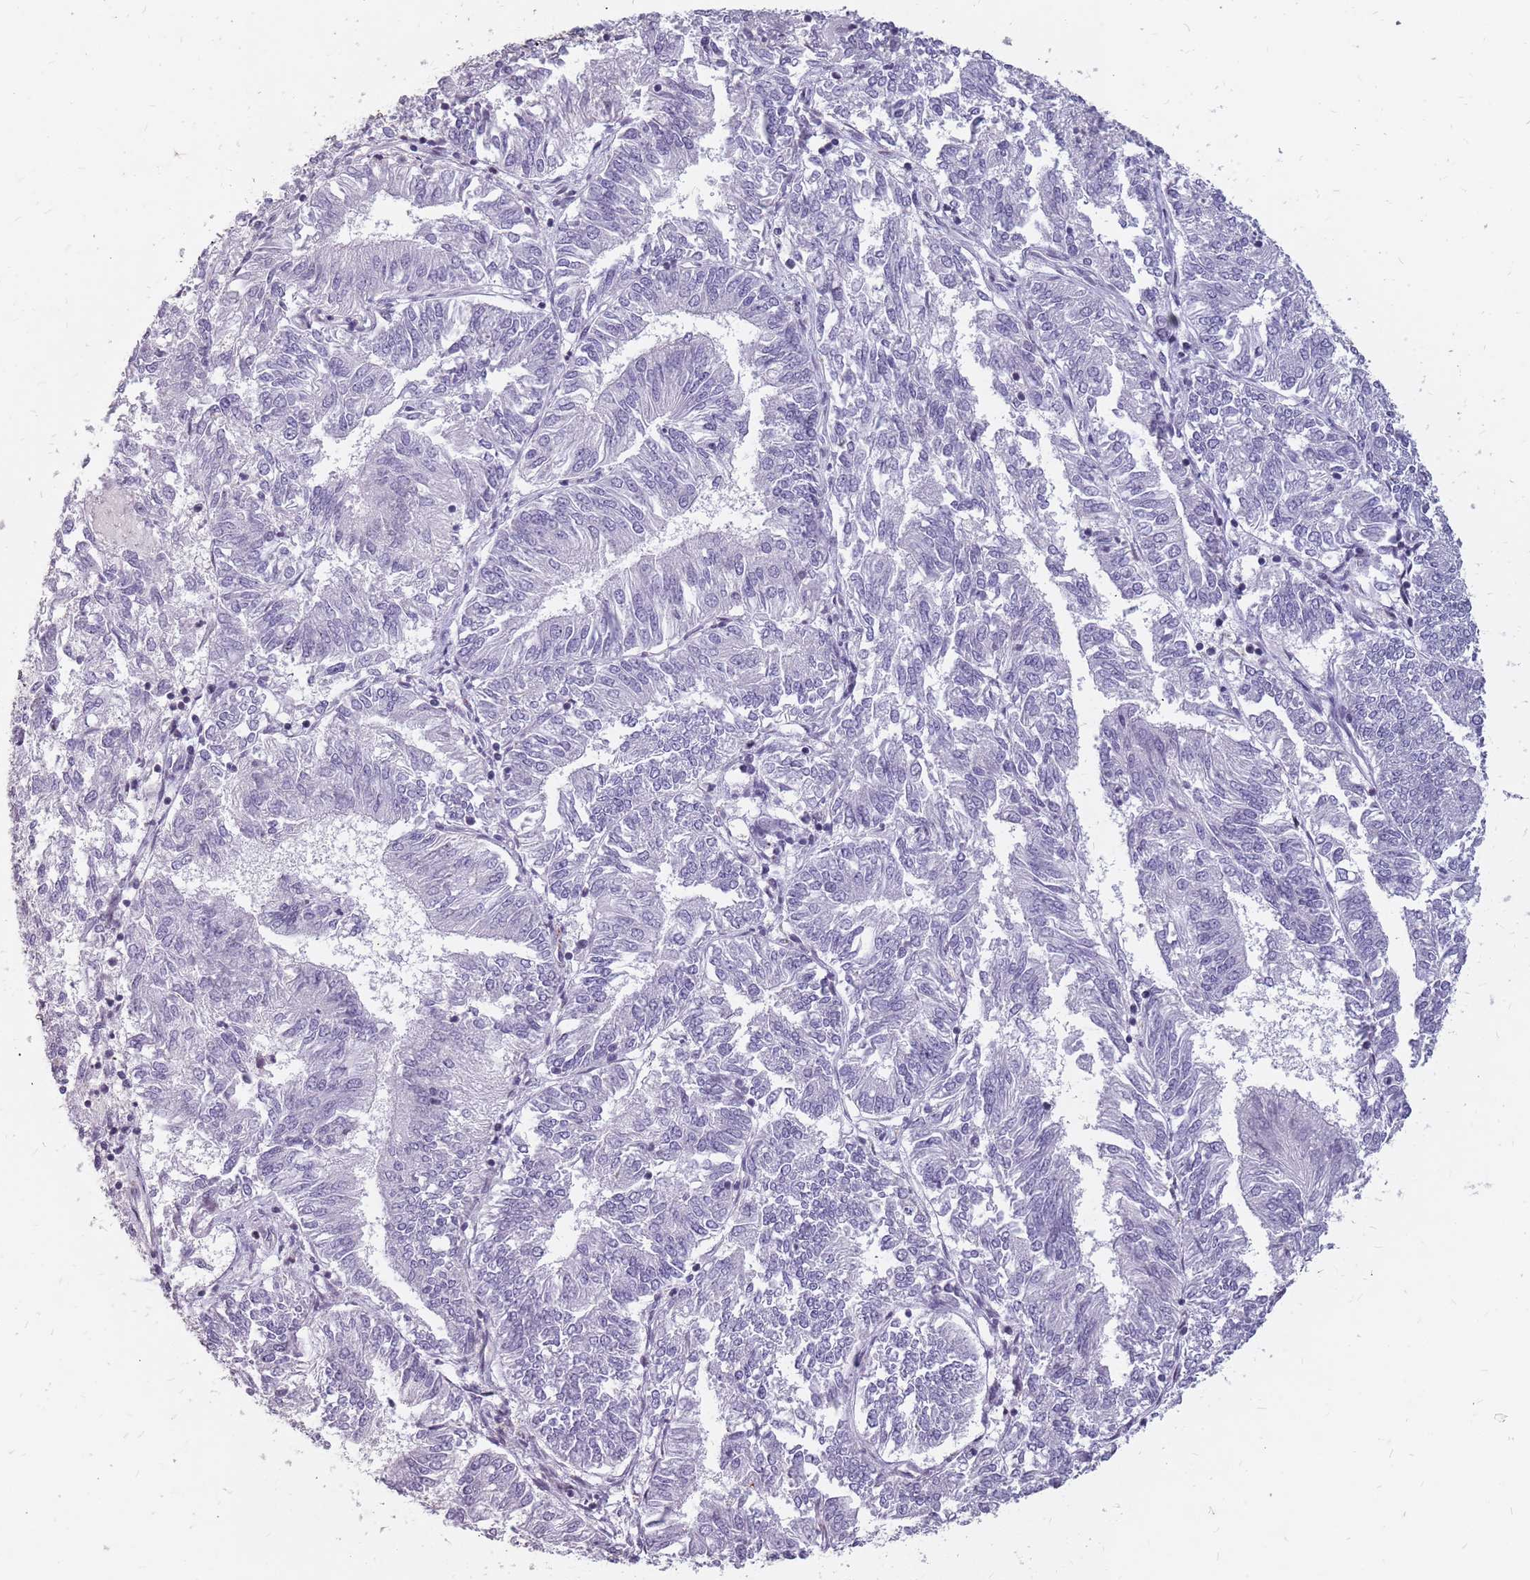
{"staining": {"intensity": "negative", "quantity": "none", "location": "none"}, "tissue": "endometrial cancer", "cell_type": "Tumor cells", "image_type": "cancer", "snomed": [{"axis": "morphology", "description": "Adenocarcinoma, NOS"}, {"axis": "topography", "description": "Endometrium"}], "caption": "Endometrial cancer stained for a protein using IHC shows no positivity tumor cells.", "gene": "NEK6", "patient": {"sex": "female", "age": 58}}